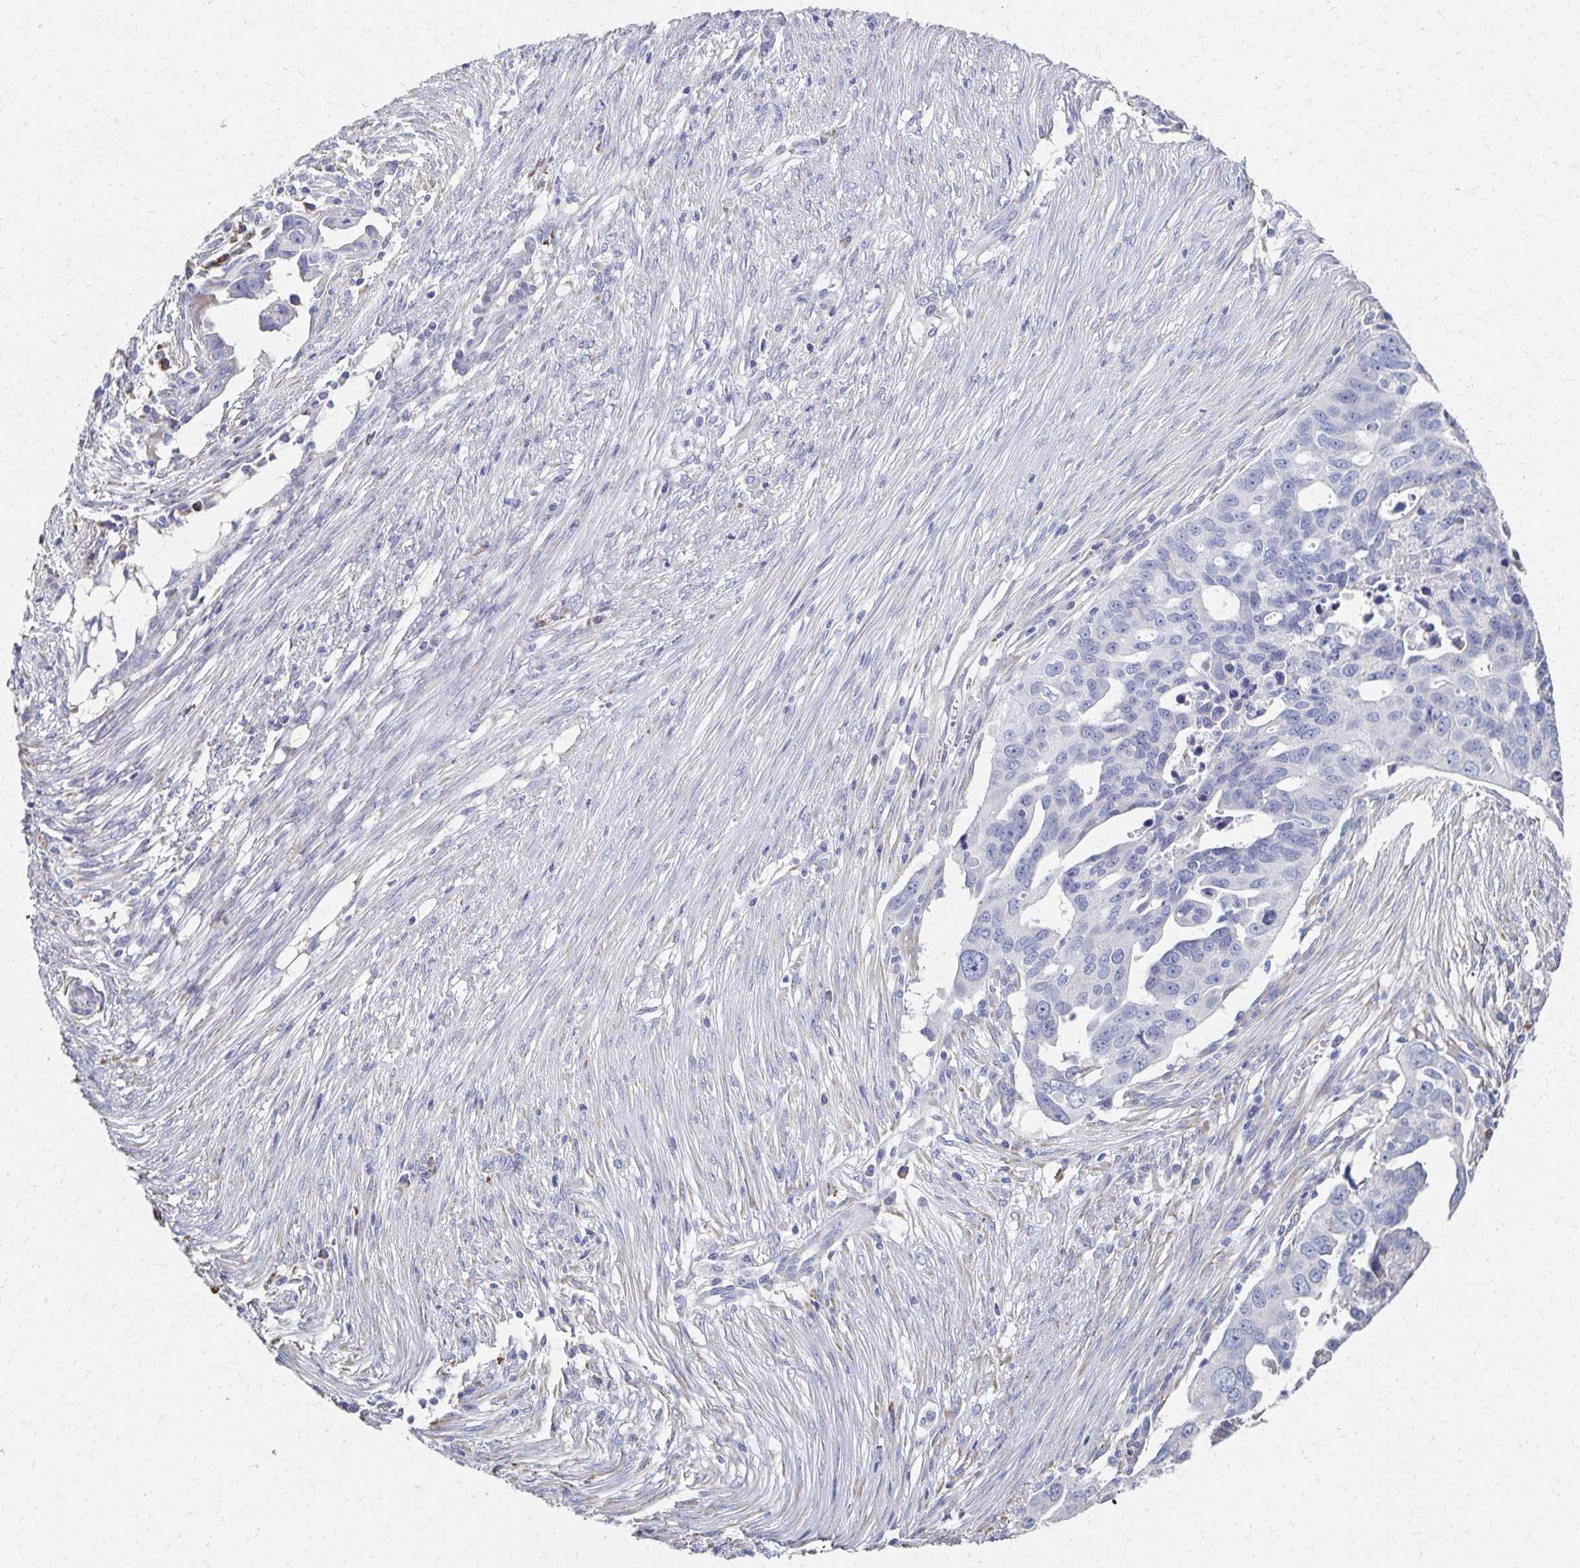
{"staining": {"intensity": "negative", "quantity": "none", "location": "none"}, "tissue": "ovarian cancer", "cell_type": "Tumor cells", "image_type": "cancer", "snomed": [{"axis": "morphology", "description": "Carcinoma, endometroid"}, {"axis": "morphology", "description": "Cystadenocarcinoma, serous, NOS"}, {"axis": "topography", "description": "Ovary"}], "caption": "IHC histopathology image of human ovarian cancer (serous cystadenocarcinoma) stained for a protein (brown), which reveals no expression in tumor cells.", "gene": "ATP1A3", "patient": {"sex": "female", "age": 45}}